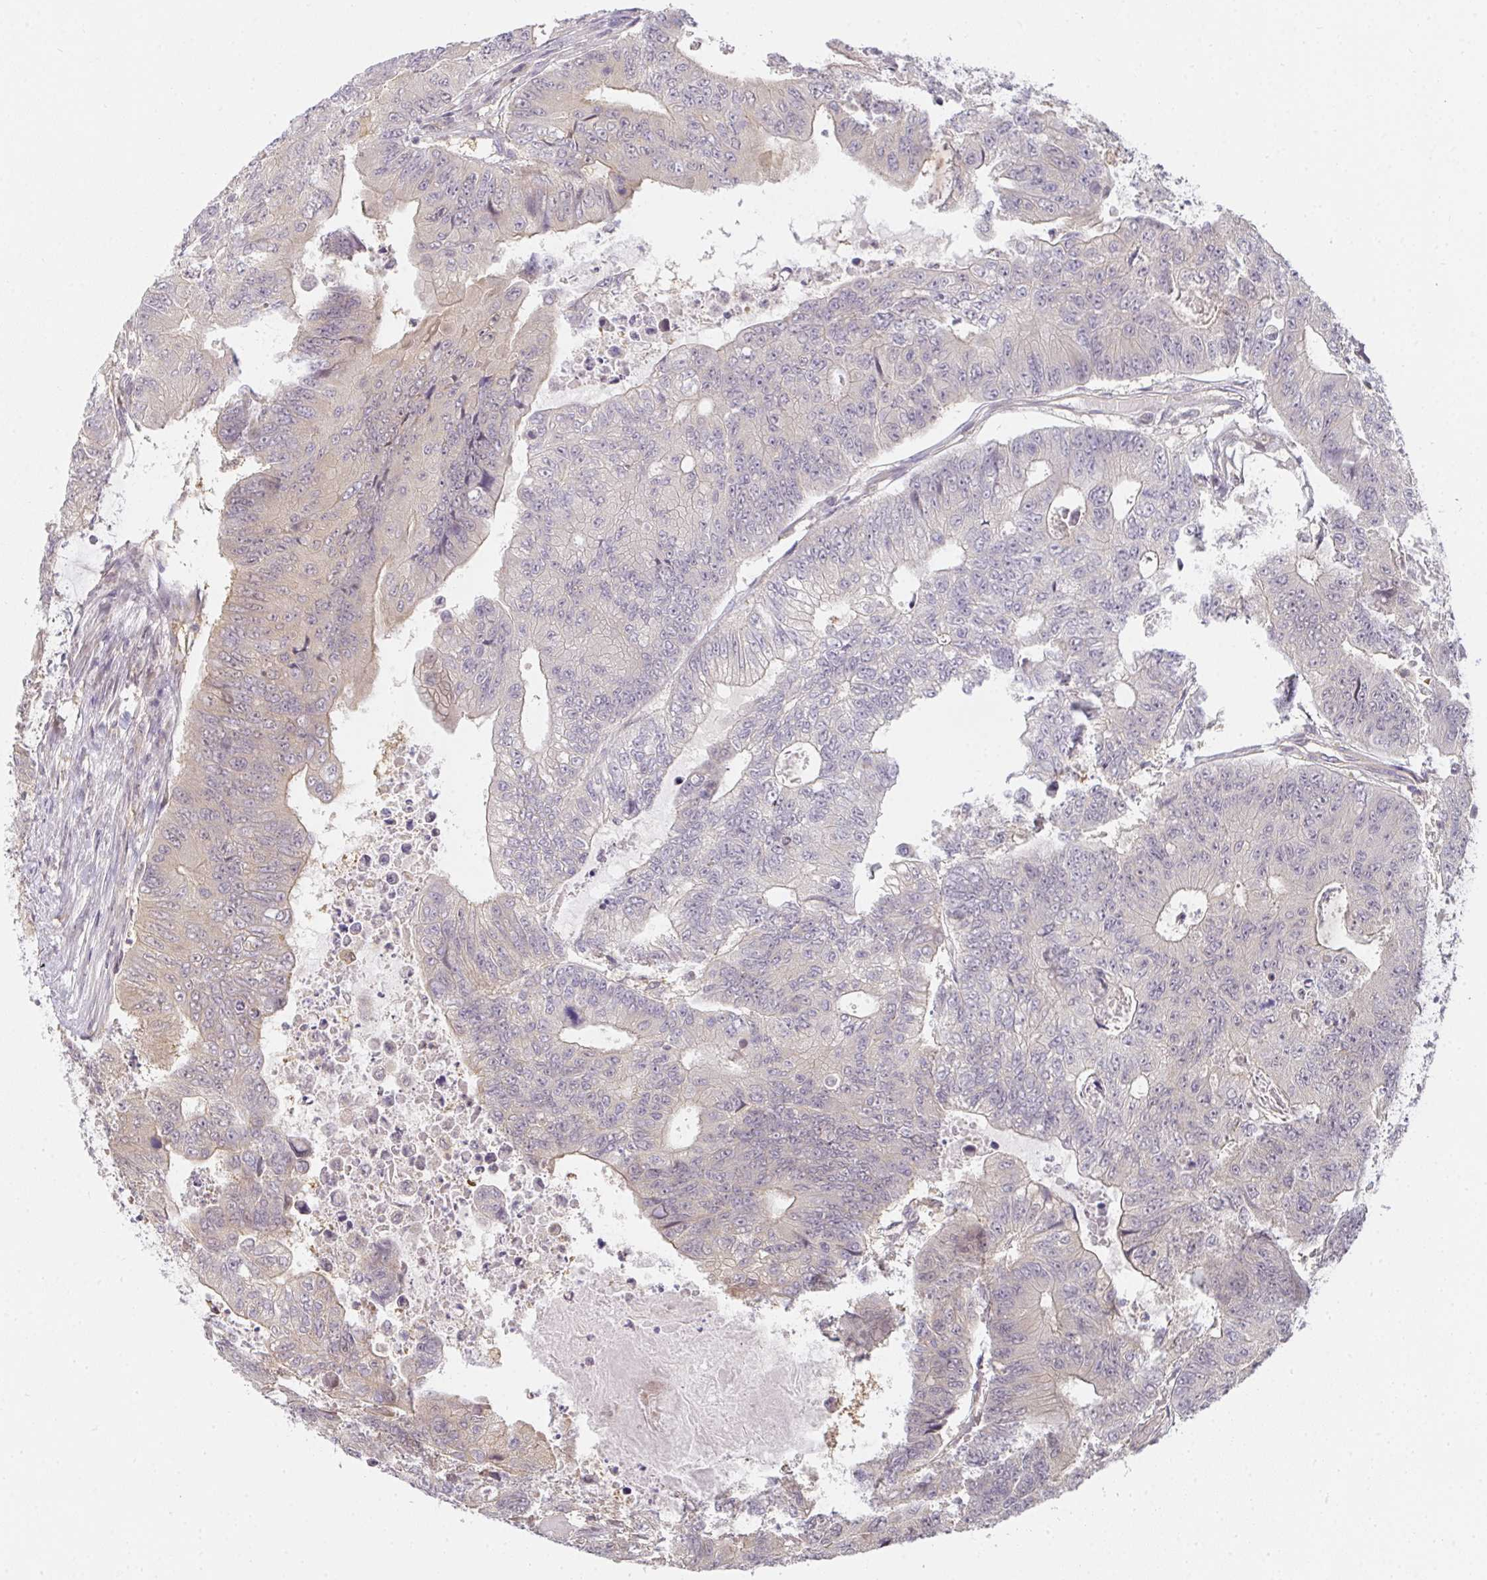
{"staining": {"intensity": "weak", "quantity": "<25%", "location": "cytoplasmic/membranous"}, "tissue": "colorectal cancer", "cell_type": "Tumor cells", "image_type": "cancer", "snomed": [{"axis": "morphology", "description": "Adenocarcinoma, NOS"}, {"axis": "topography", "description": "Colon"}], "caption": "The image exhibits no significant expression in tumor cells of colorectal adenocarcinoma.", "gene": "GSDMB", "patient": {"sex": "female", "age": 48}}